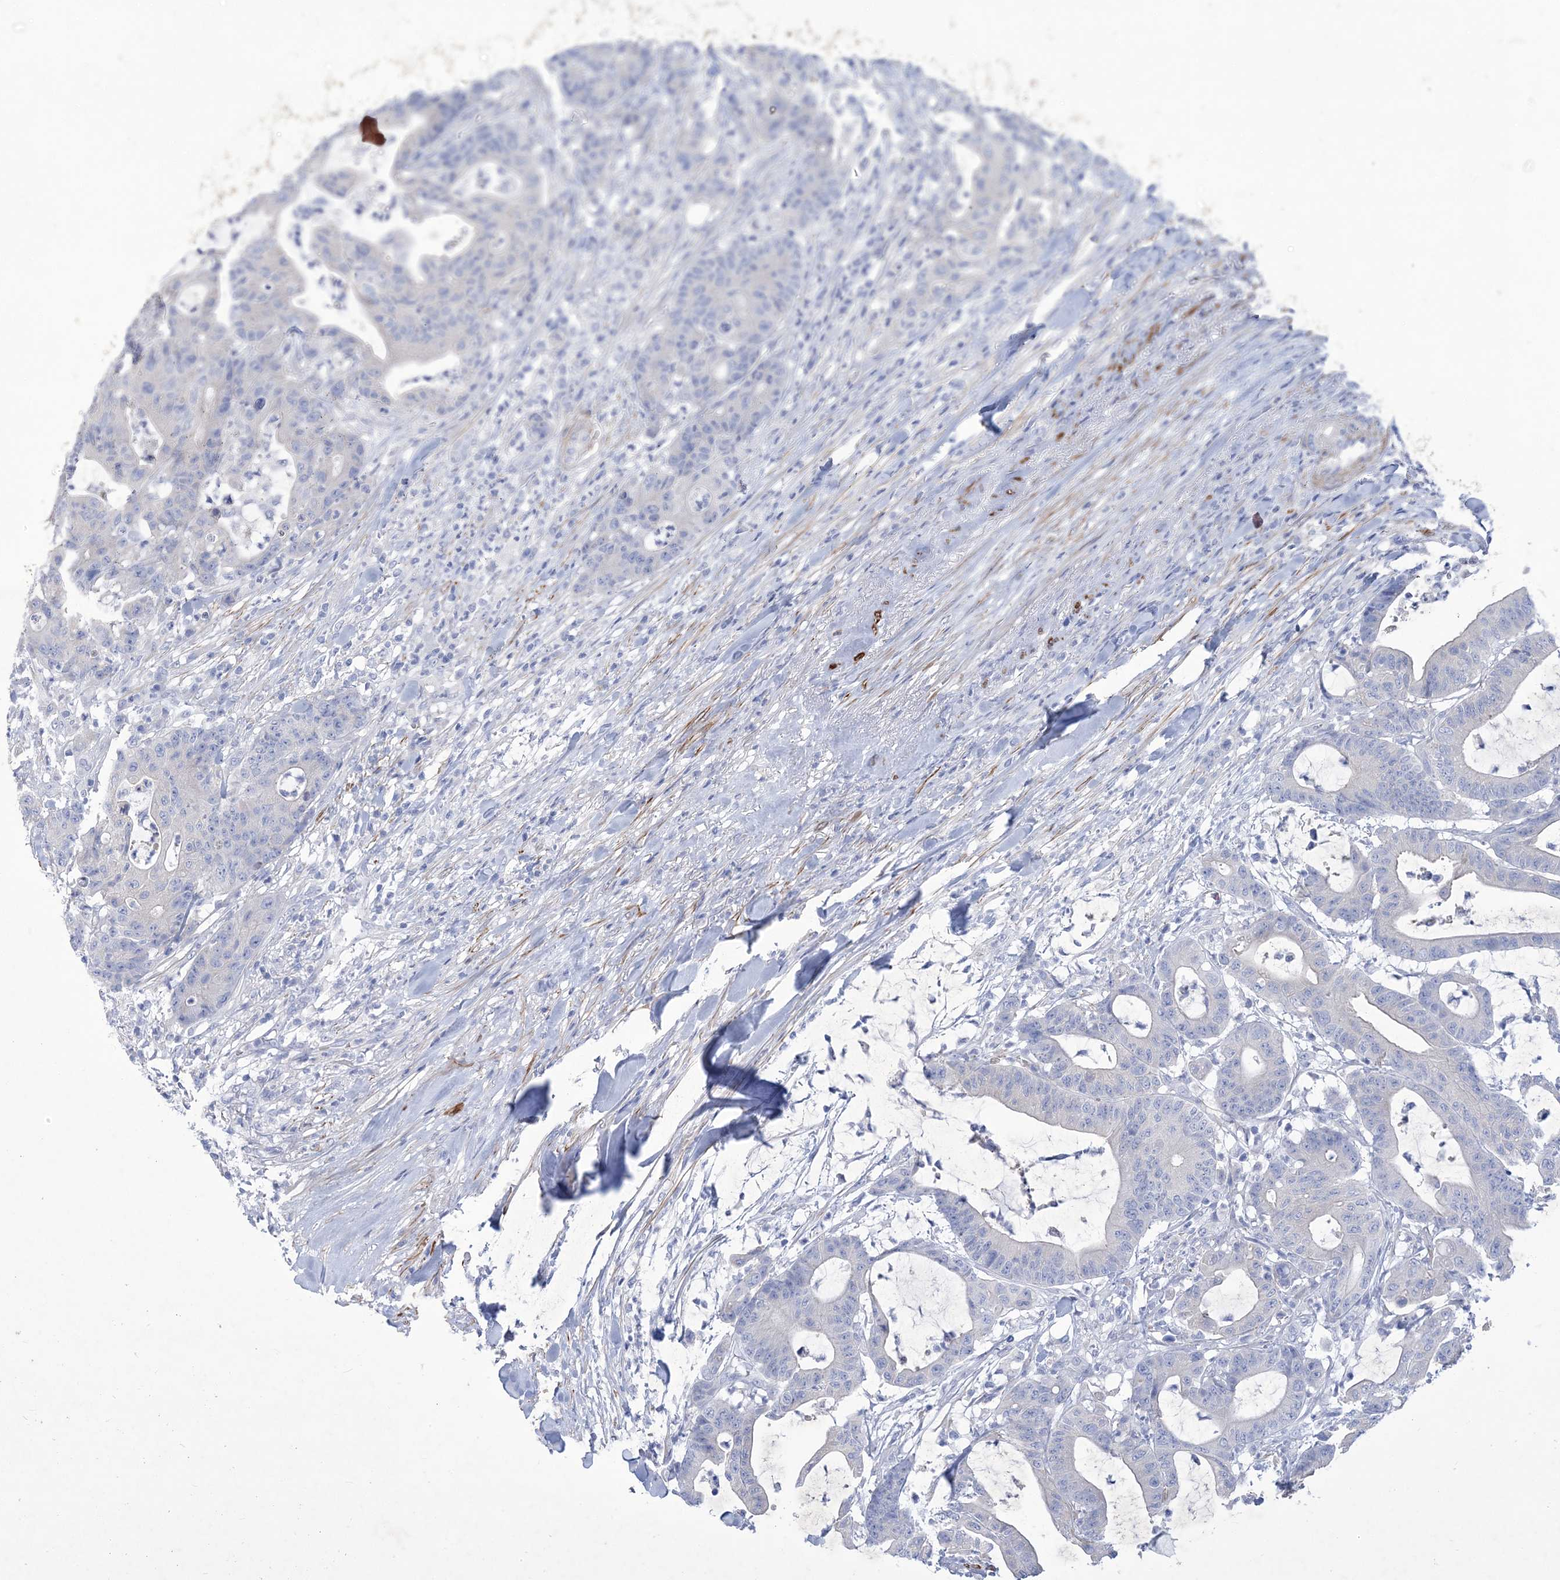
{"staining": {"intensity": "negative", "quantity": "none", "location": "none"}, "tissue": "colorectal cancer", "cell_type": "Tumor cells", "image_type": "cancer", "snomed": [{"axis": "morphology", "description": "Adenocarcinoma, NOS"}, {"axis": "topography", "description": "Colon"}], "caption": "DAB (3,3'-diaminobenzidine) immunohistochemical staining of colorectal cancer shows no significant staining in tumor cells.", "gene": "WDR74", "patient": {"sex": "female", "age": 84}}